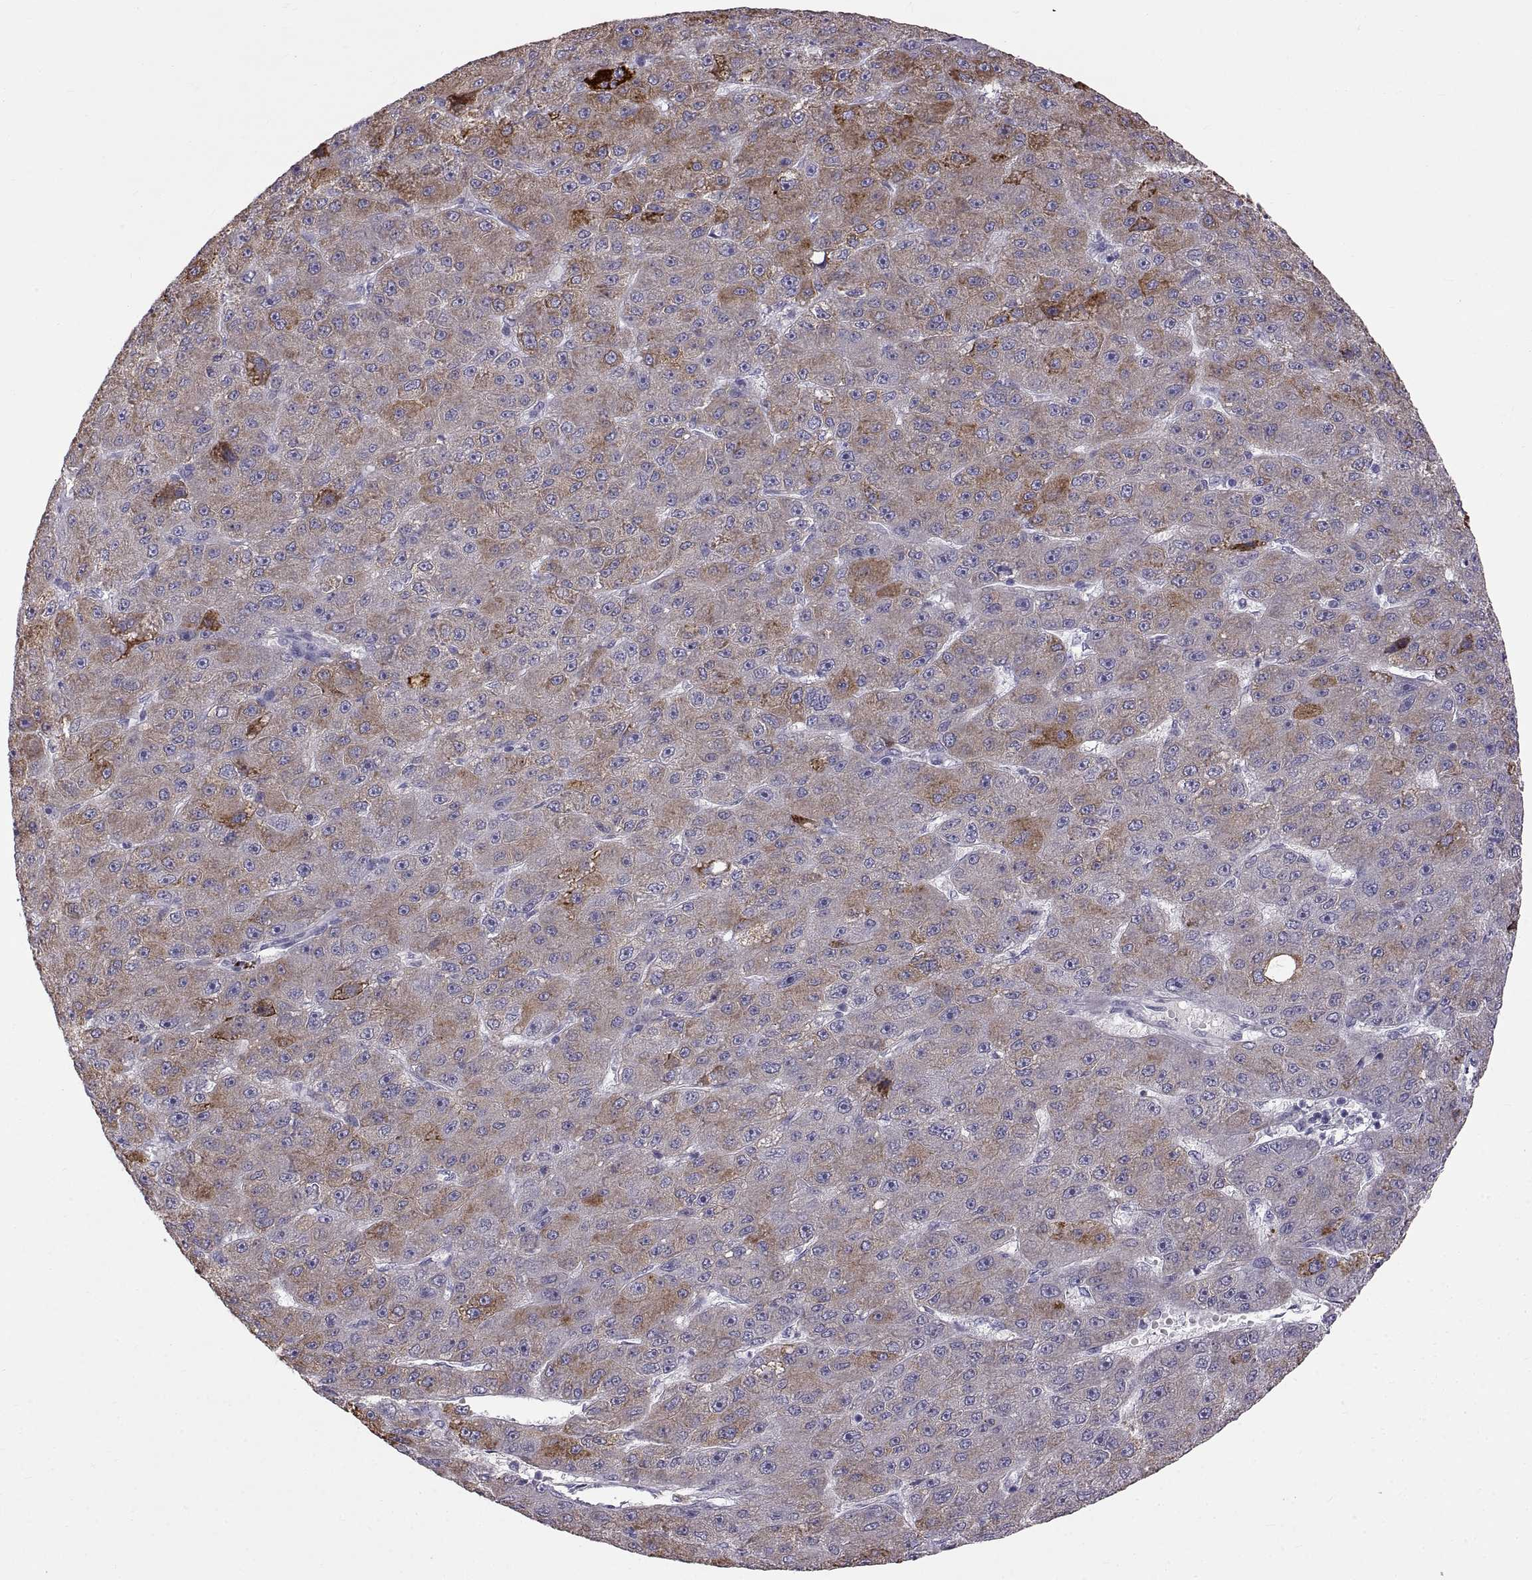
{"staining": {"intensity": "weak", "quantity": "25%-75%", "location": "cytoplasmic/membranous"}, "tissue": "liver cancer", "cell_type": "Tumor cells", "image_type": "cancer", "snomed": [{"axis": "morphology", "description": "Carcinoma, Hepatocellular, NOS"}, {"axis": "topography", "description": "Liver"}], "caption": "A histopathology image of liver hepatocellular carcinoma stained for a protein shows weak cytoplasmic/membranous brown staining in tumor cells.", "gene": "WFDC8", "patient": {"sex": "male", "age": 67}}